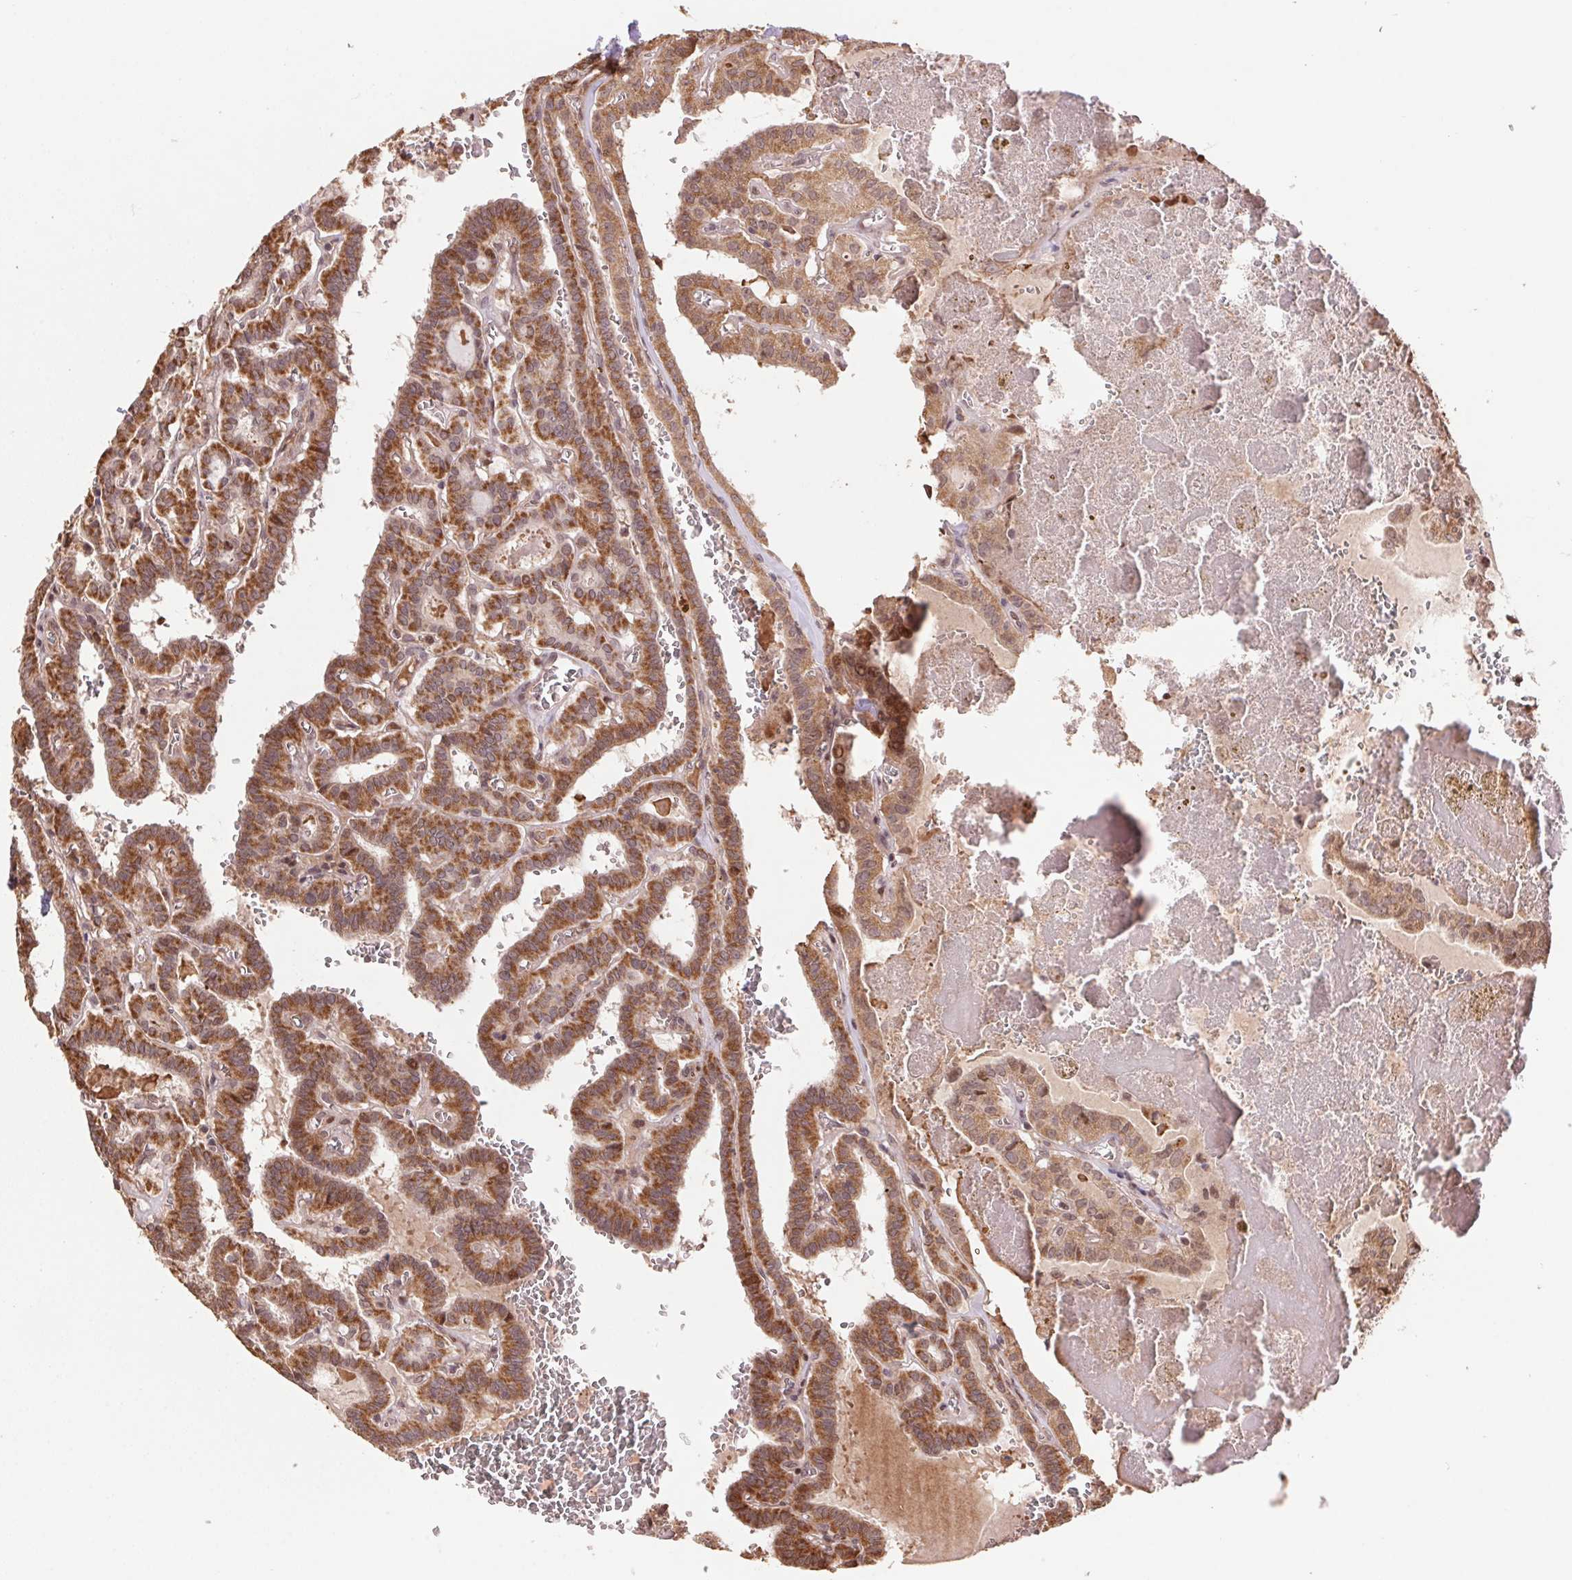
{"staining": {"intensity": "moderate", "quantity": ">75%", "location": "cytoplasmic/membranous"}, "tissue": "thyroid cancer", "cell_type": "Tumor cells", "image_type": "cancer", "snomed": [{"axis": "morphology", "description": "Papillary adenocarcinoma, NOS"}, {"axis": "topography", "description": "Thyroid gland"}], "caption": "Moderate cytoplasmic/membranous positivity is seen in about >75% of tumor cells in thyroid cancer.", "gene": "PDHA1", "patient": {"sex": "female", "age": 21}}